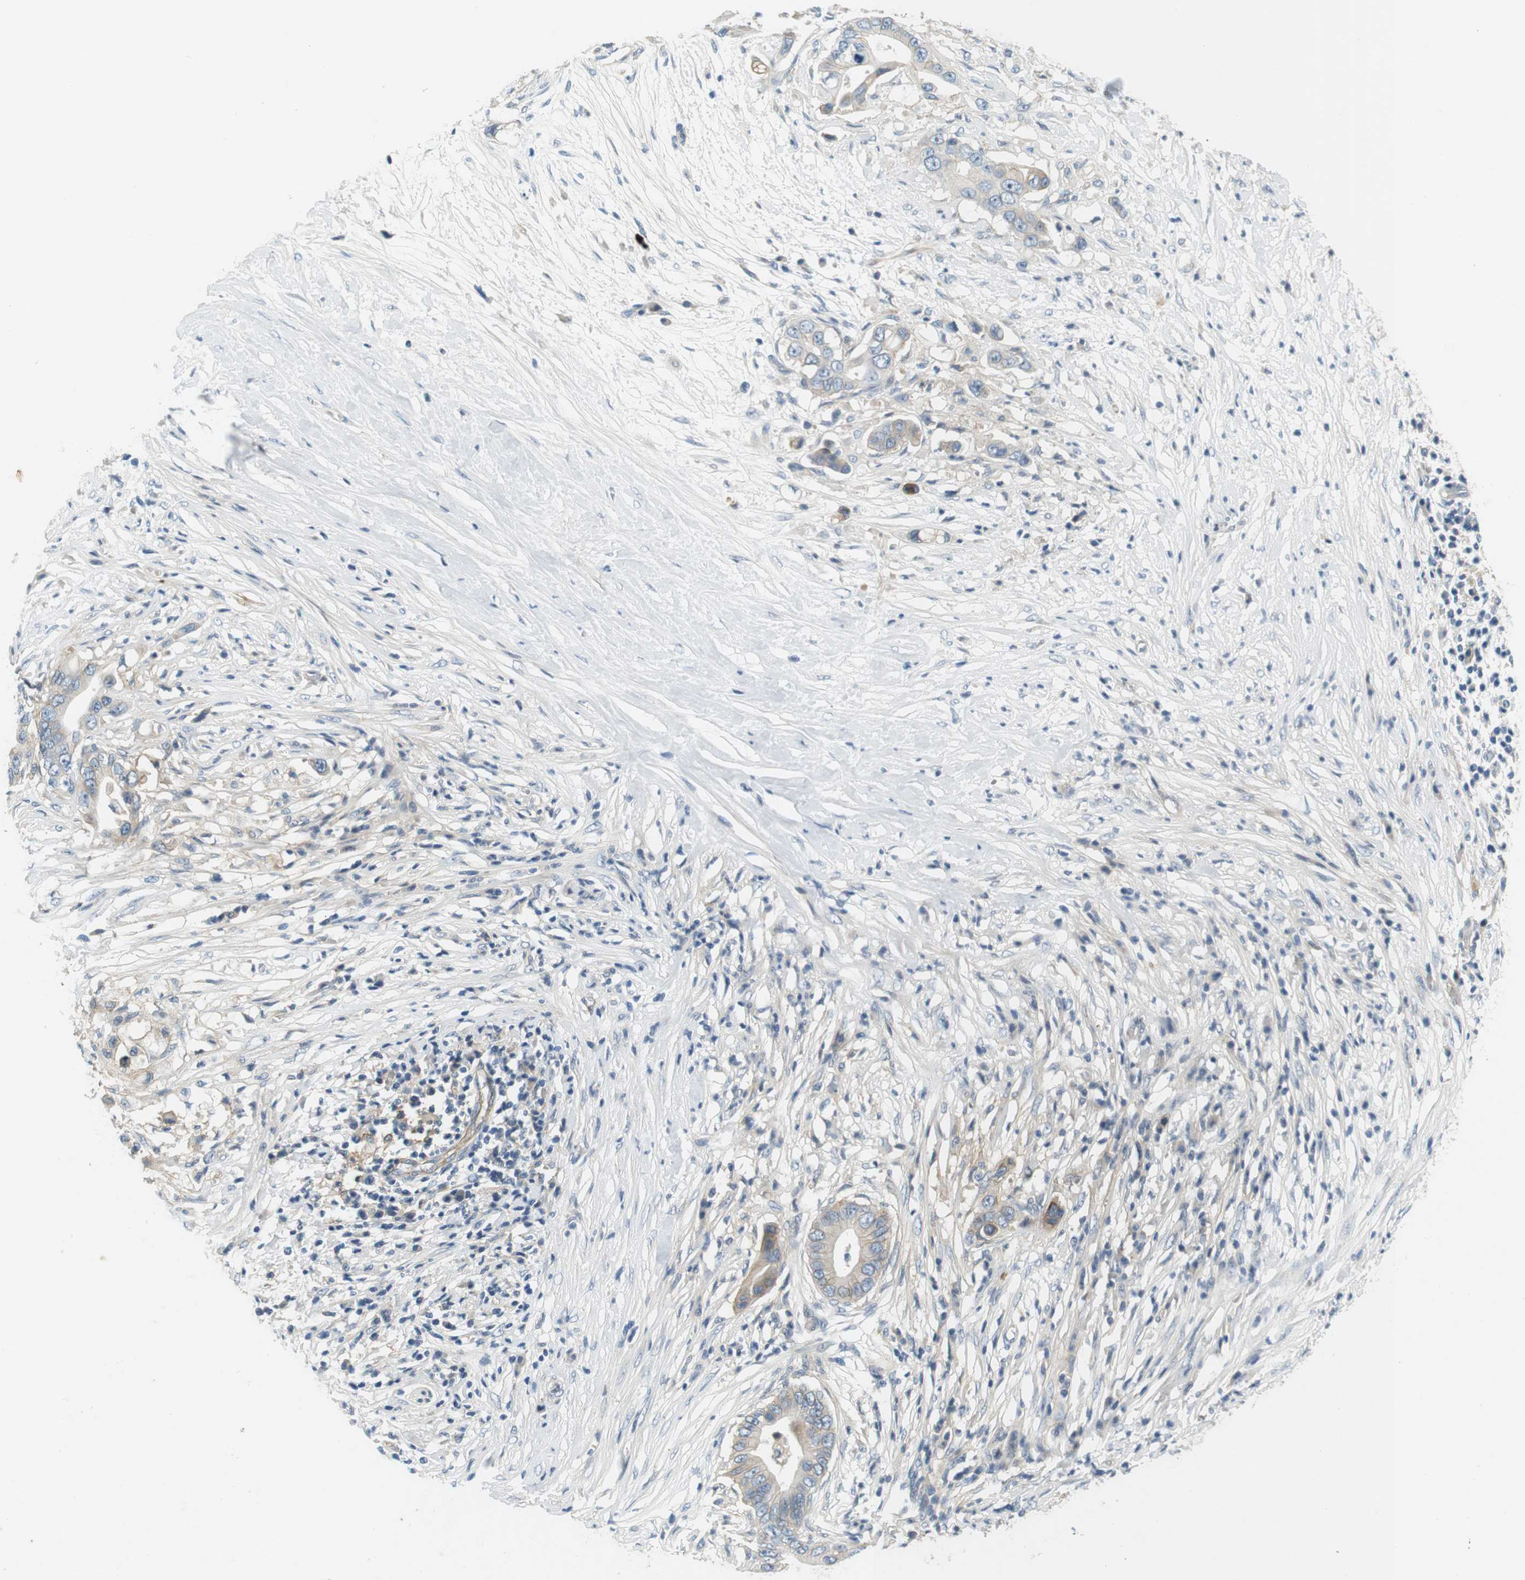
{"staining": {"intensity": "weak", "quantity": "<25%", "location": "cytoplasmic/membranous"}, "tissue": "pancreatic cancer", "cell_type": "Tumor cells", "image_type": "cancer", "snomed": [{"axis": "morphology", "description": "Adenocarcinoma, NOS"}, {"axis": "topography", "description": "Pancreas"}], "caption": "Pancreatic adenocarcinoma was stained to show a protein in brown. There is no significant positivity in tumor cells.", "gene": "SLC30A1", "patient": {"sex": "male", "age": 77}}